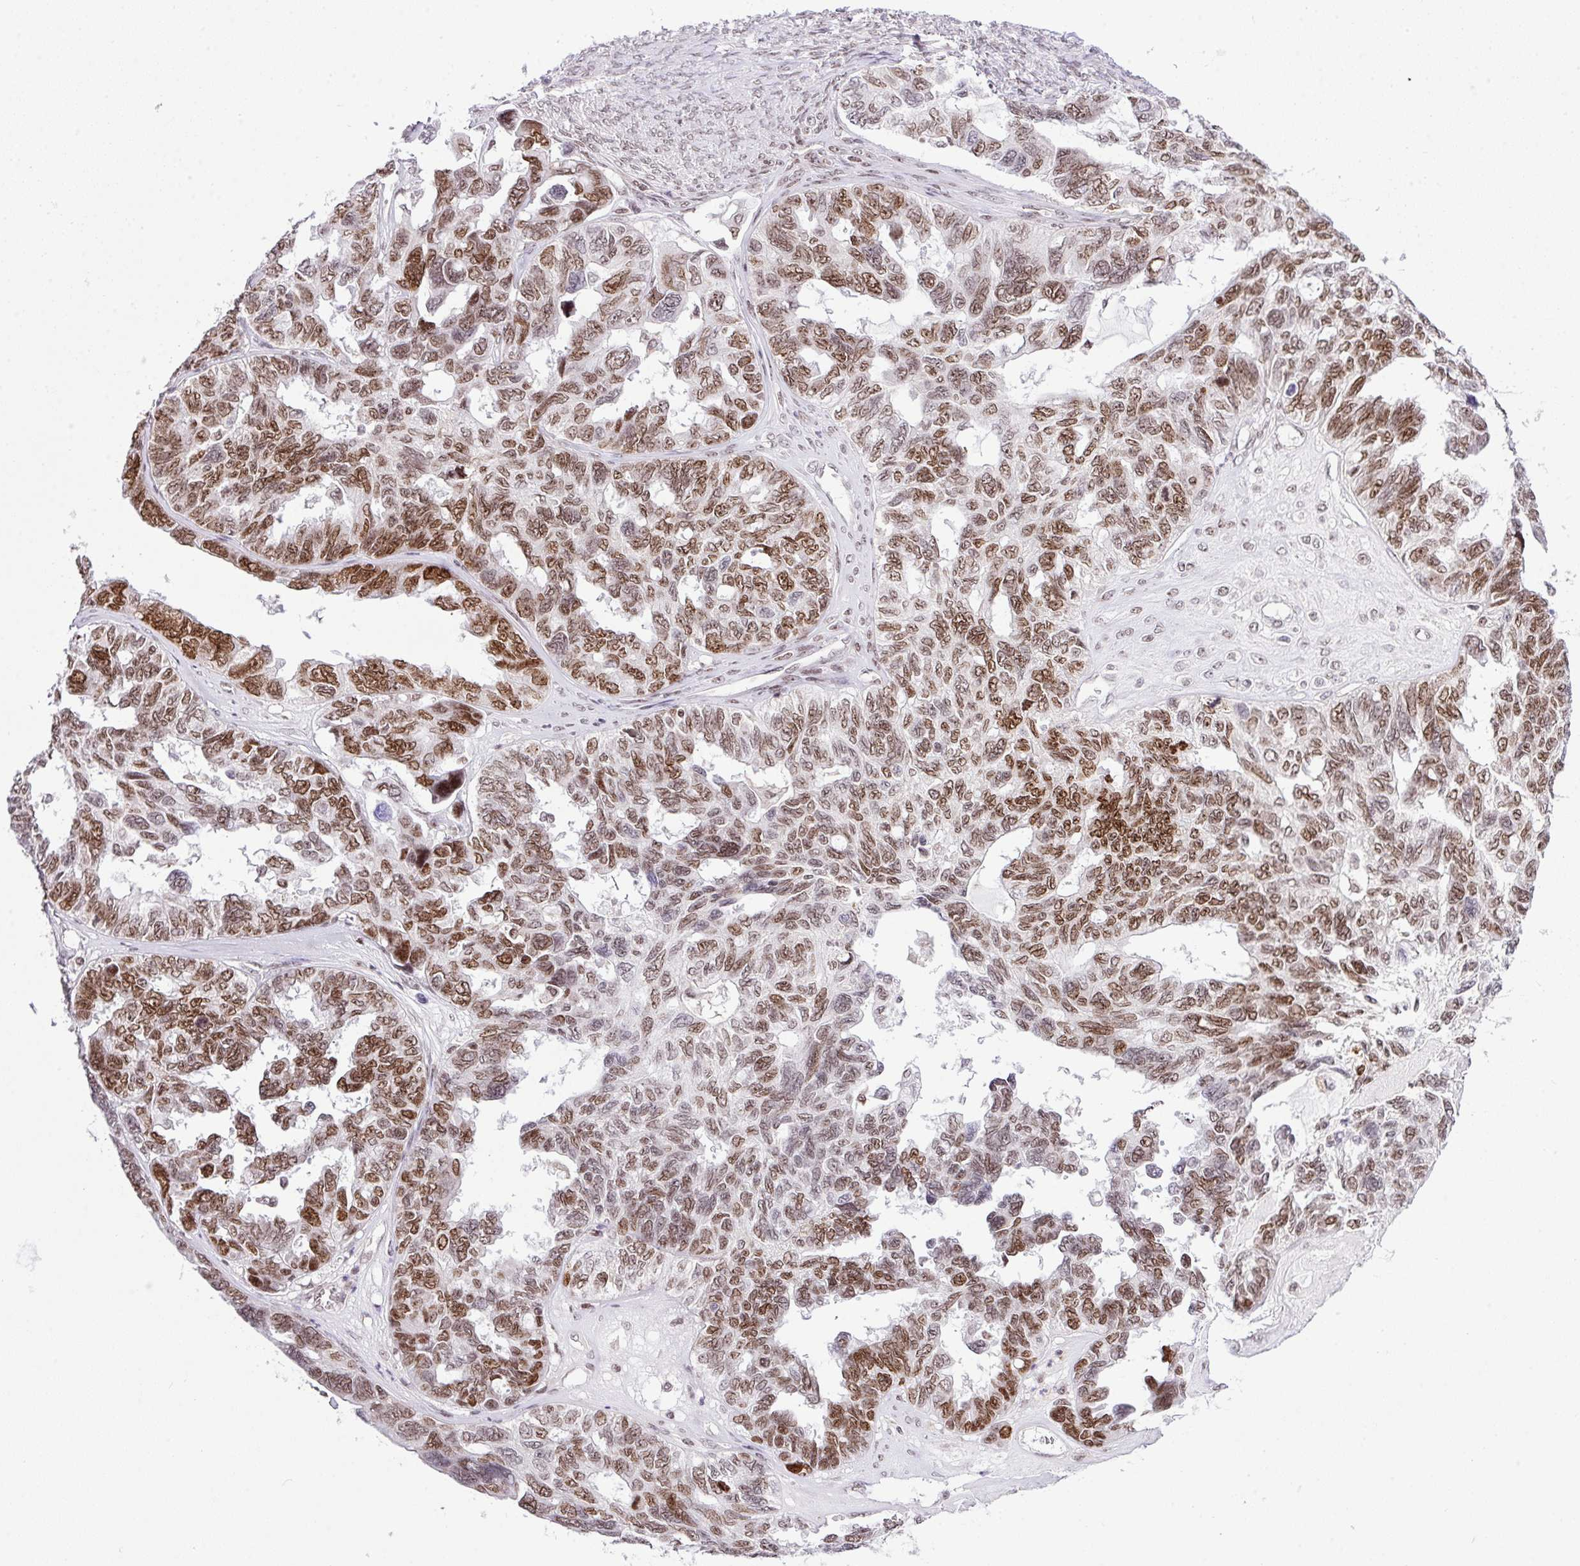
{"staining": {"intensity": "moderate", "quantity": ">75%", "location": "nuclear"}, "tissue": "ovarian cancer", "cell_type": "Tumor cells", "image_type": "cancer", "snomed": [{"axis": "morphology", "description": "Cystadenocarcinoma, serous, NOS"}, {"axis": "topography", "description": "Ovary"}], "caption": "This is an image of immunohistochemistry staining of serous cystadenocarcinoma (ovarian), which shows moderate staining in the nuclear of tumor cells.", "gene": "CCDC137", "patient": {"sex": "female", "age": 79}}